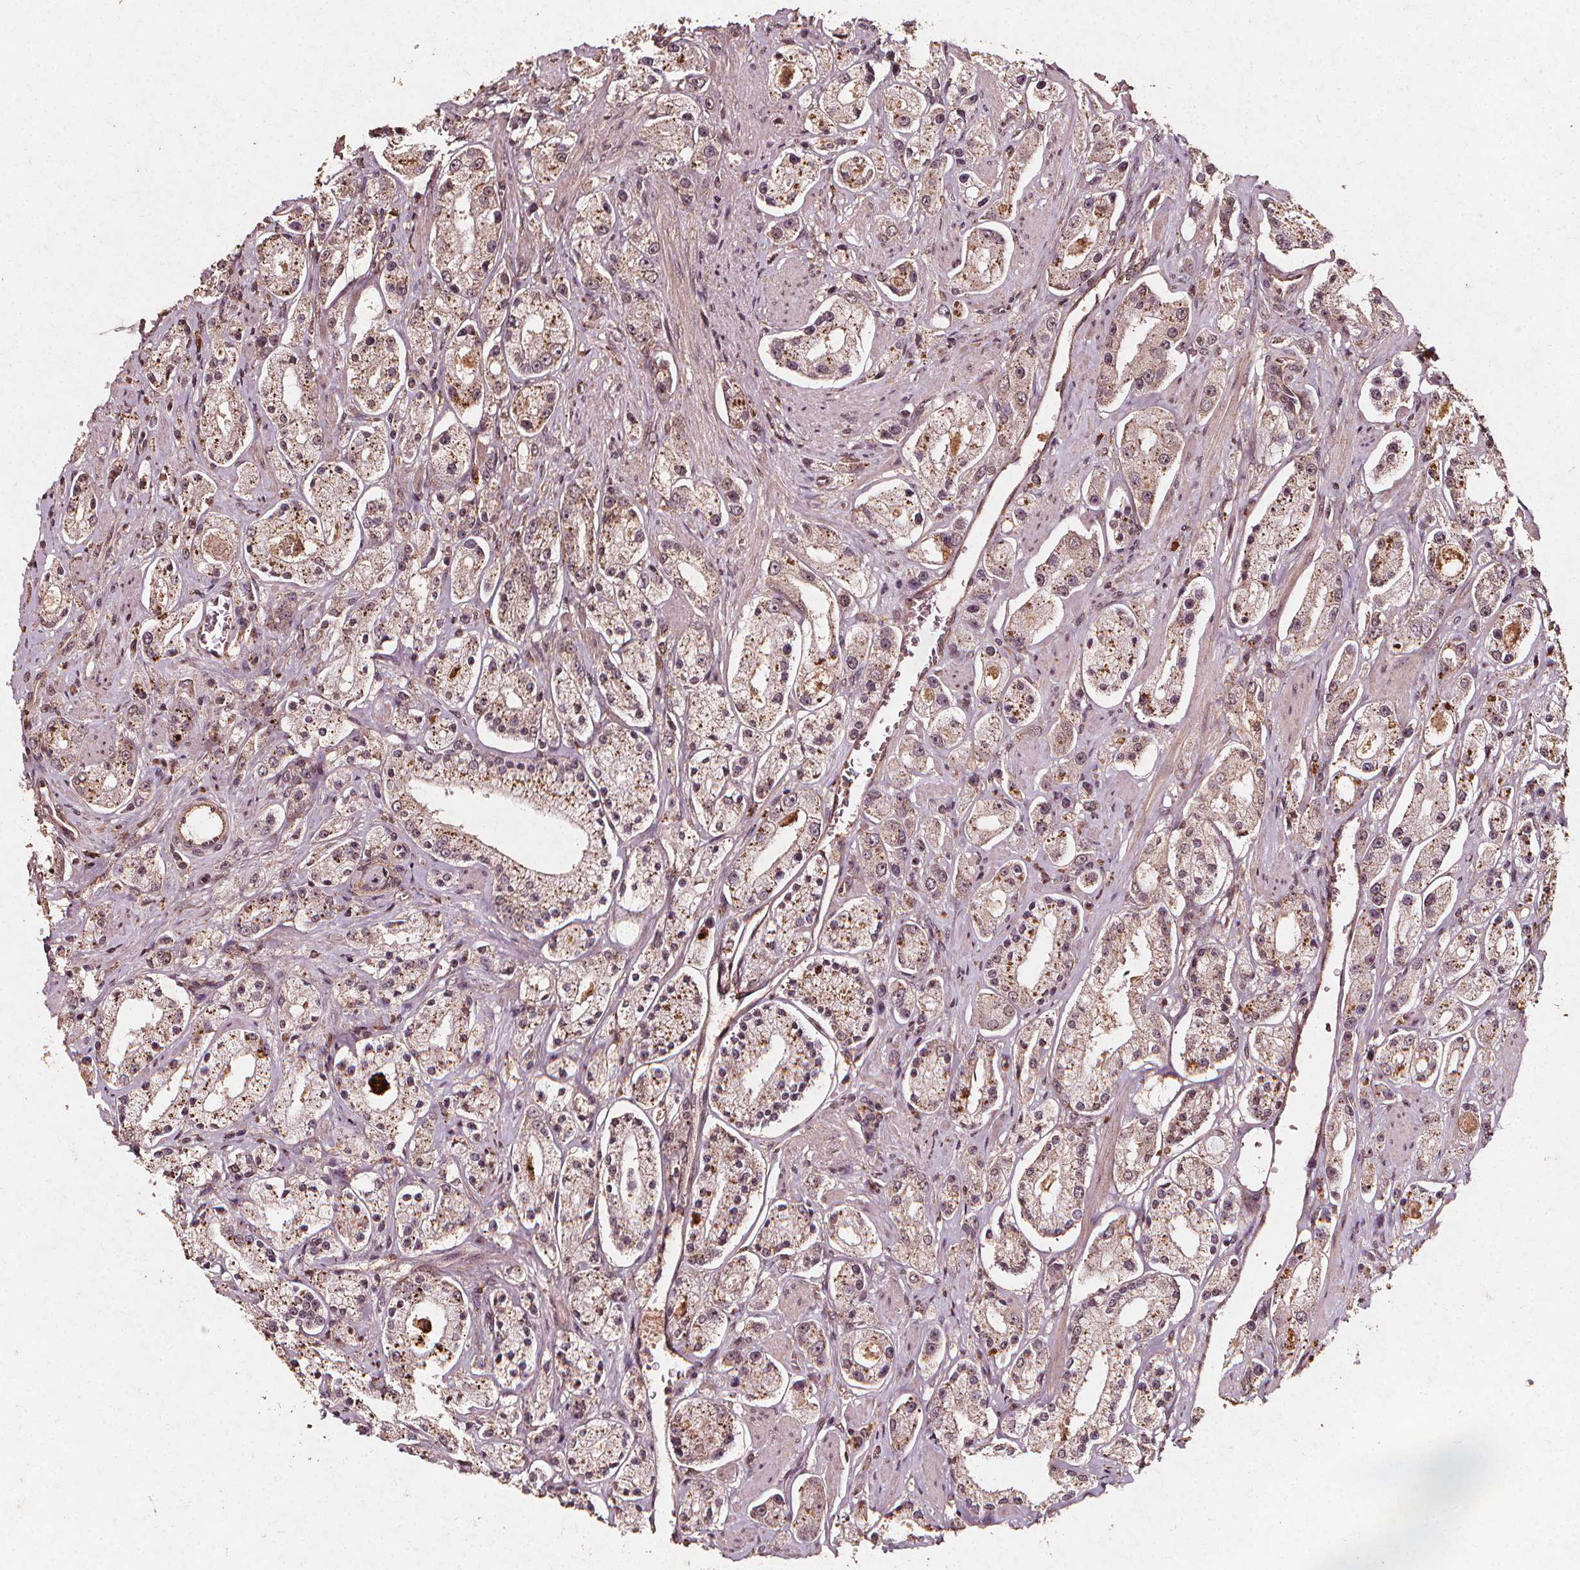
{"staining": {"intensity": "moderate", "quantity": ">75%", "location": "cytoplasmic/membranous"}, "tissue": "prostate cancer", "cell_type": "Tumor cells", "image_type": "cancer", "snomed": [{"axis": "morphology", "description": "Adenocarcinoma, High grade"}, {"axis": "topography", "description": "Prostate"}], "caption": "IHC of human prostate adenocarcinoma (high-grade) exhibits medium levels of moderate cytoplasmic/membranous expression in approximately >75% of tumor cells.", "gene": "ABCA1", "patient": {"sex": "male", "age": 67}}